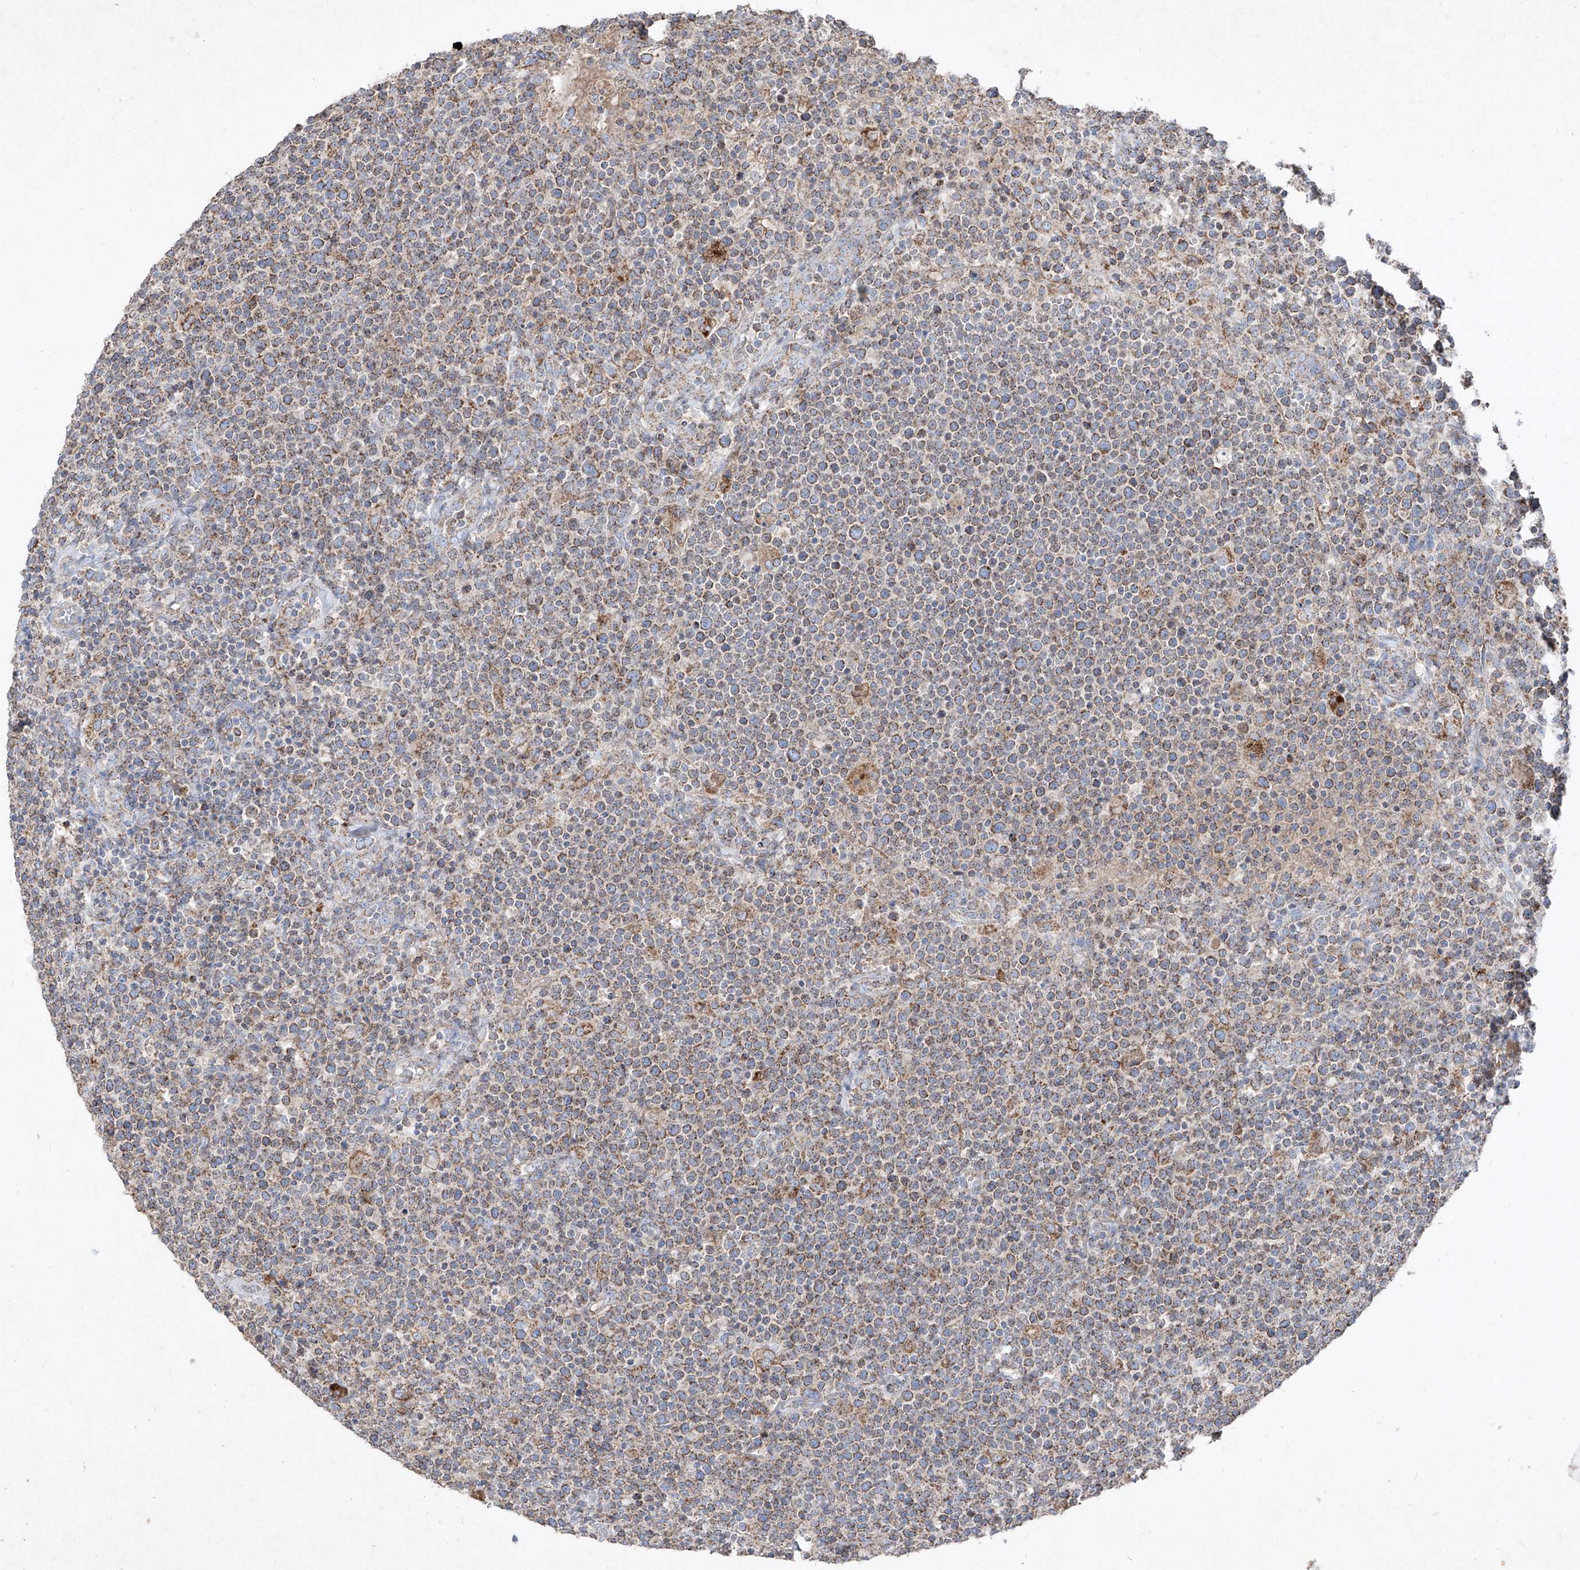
{"staining": {"intensity": "moderate", "quantity": "25%-75%", "location": "cytoplasmic/membranous"}, "tissue": "lymphoma", "cell_type": "Tumor cells", "image_type": "cancer", "snomed": [{"axis": "morphology", "description": "Malignant lymphoma, non-Hodgkin's type, High grade"}, {"axis": "topography", "description": "Lymph node"}], "caption": "Protein staining of high-grade malignant lymphoma, non-Hodgkin's type tissue demonstrates moderate cytoplasmic/membranous expression in approximately 25%-75% of tumor cells. Using DAB (3,3'-diaminobenzidine) (brown) and hematoxylin (blue) stains, captured at high magnification using brightfield microscopy.", "gene": "ABCD3", "patient": {"sex": "male", "age": 61}}